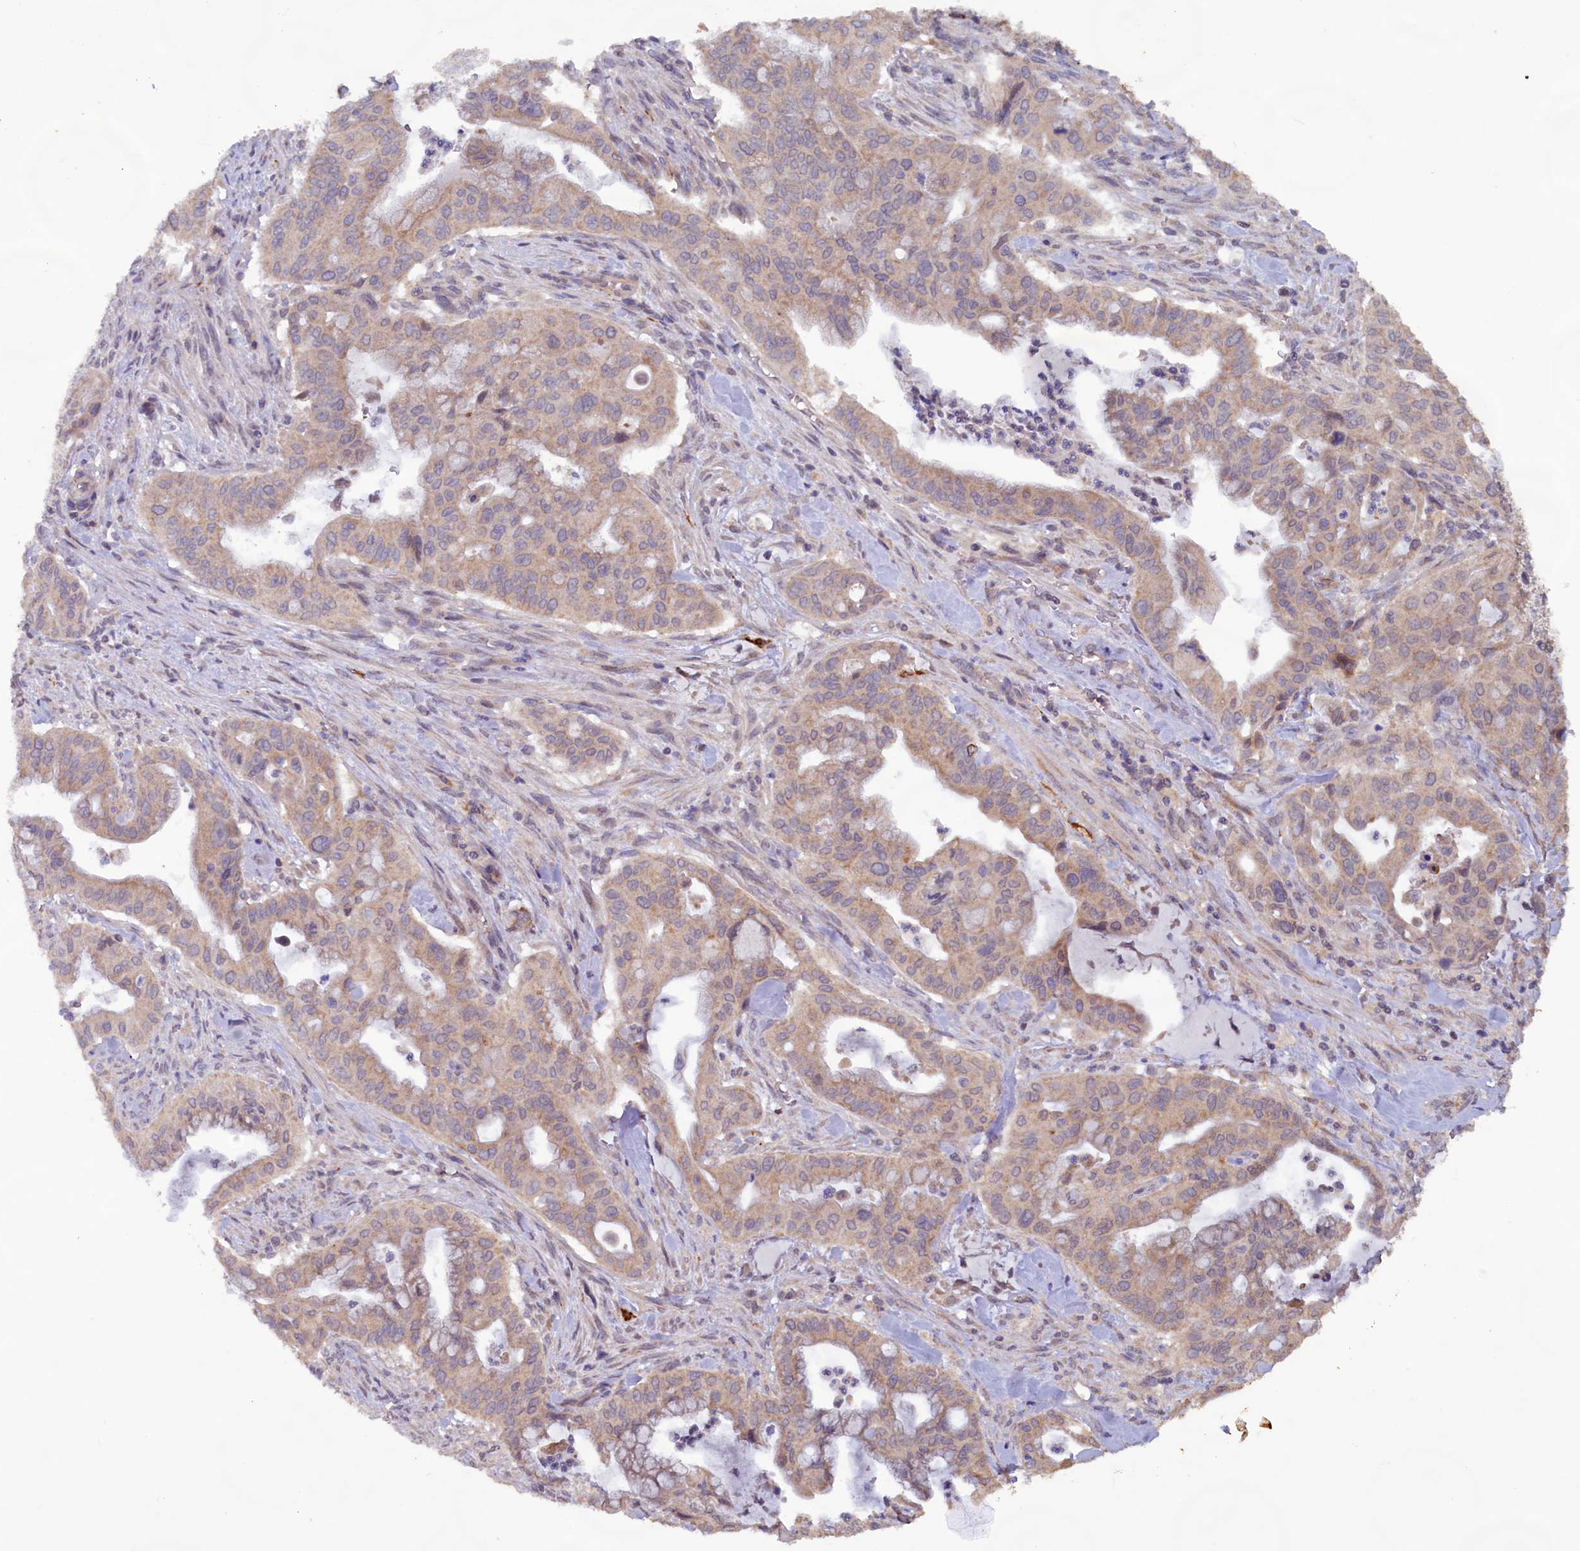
{"staining": {"intensity": "weak", "quantity": "<25%", "location": "cytoplasmic/membranous"}, "tissue": "pancreatic cancer", "cell_type": "Tumor cells", "image_type": "cancer", "snomed": [{"axis": "morphology", "description": "Adenocarcinoma, NOS"}, {"axis": "topography", "description": "Pancreas"}], "caption": "High magnification brightfield microscopy of pancreatic cancer (adenocarcinoma) stained with DAB (brown) and counterstained with hematoxylin (blue): tumor cells show no significant staining. Nuclei are stained in blue.", "gene": "FUNDC1", "patient": {"sex": "male", "age": 46}}